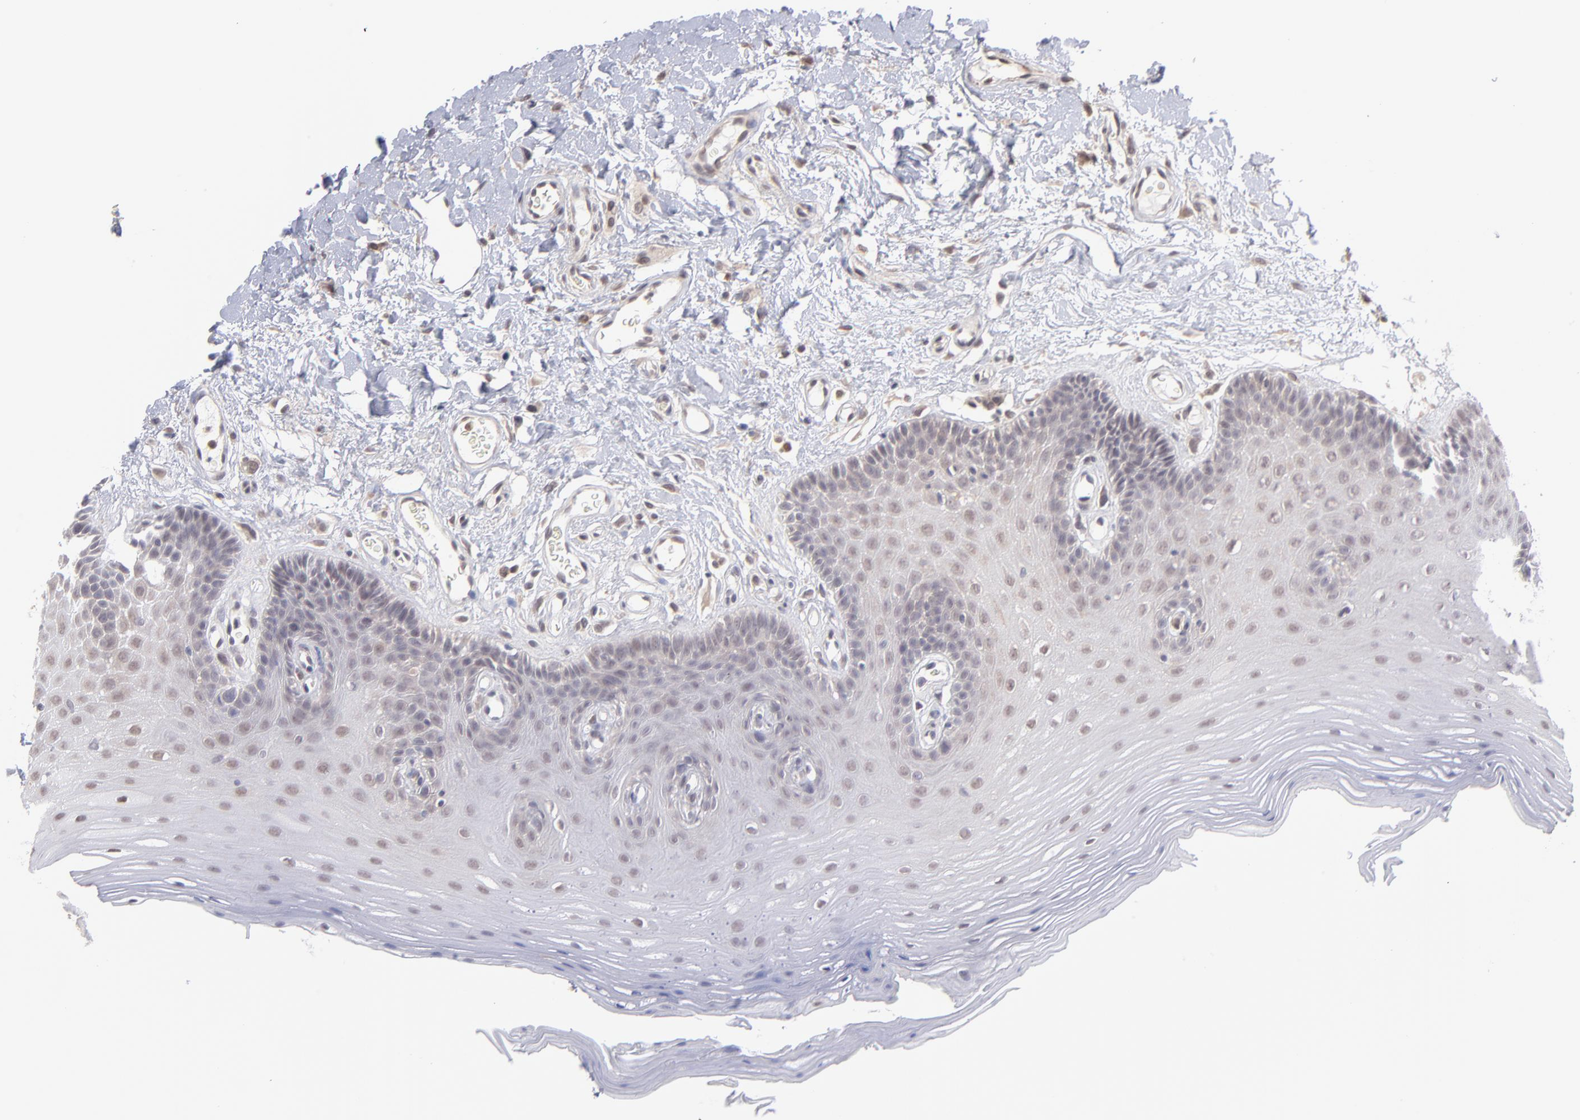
{"staining": {"intensity": "weak", "quantity": "25%-75%", "location": "cytoplasmic/membranous"}, "tissue": "oral mucosa", "cell_type": "Squamous epithelial cells", "image_type": "normal", "snomed": [{"axis": "morphology", "description": "Normal tissue, NOS"}, {"axis": "morphology", "description": "Squamous cell carcinoma, NOS"}, {"axis": "topography", "description": "Skeletal muscle"}, {"axis": "topography", "description": "Oral tissue"}, {"axis": "topography", "description": "Head-Neck"}], "caption": "A histopathology image of oral mucosa stained for a protein shows weak cytoplasmic/membranous brown staining in squamous epithelial cells. (Brightfield microscopy of DAB IHC at high magnification).", "gene": "OAS1", "patient": {"sex": "male", "age": 71}}